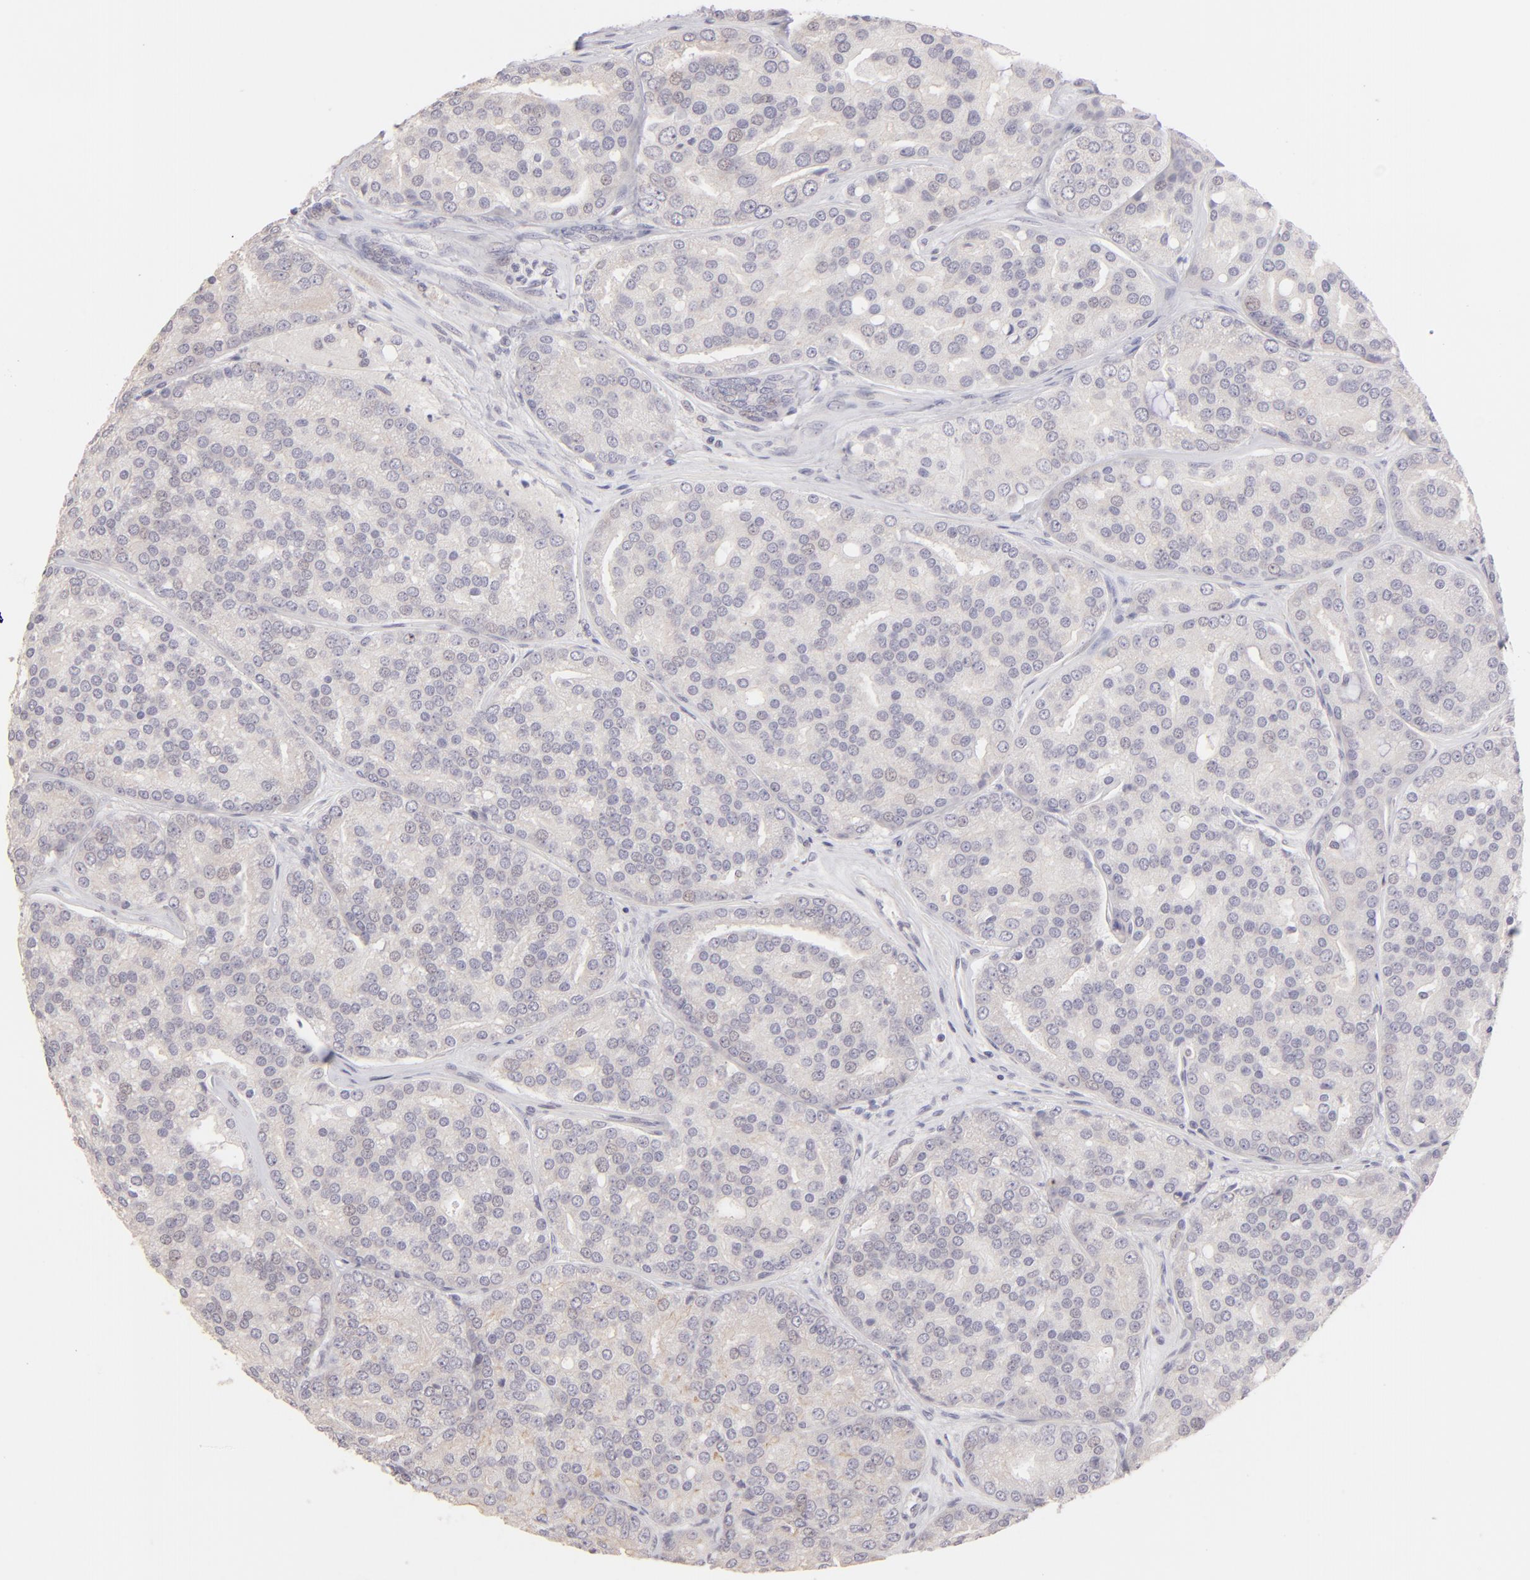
{"staining": {"intensity": "negative", "quantity": "none", "location": "none"}, "tissue": "prostate cancer", "cell_type": "Tumor cells", "image_type": "cancer", "snomed": [{"axis": "morphology", "description": "Adenocarcinoma, High grade"}, {"axis": "topography", "description": "Prostate"}], "caption": "Human prostate cancer stained for a protein using IHC reveals no expression in tumor cells.", "gene": "MAGEA1", "patient": {"sex": "male", "age": 64}}